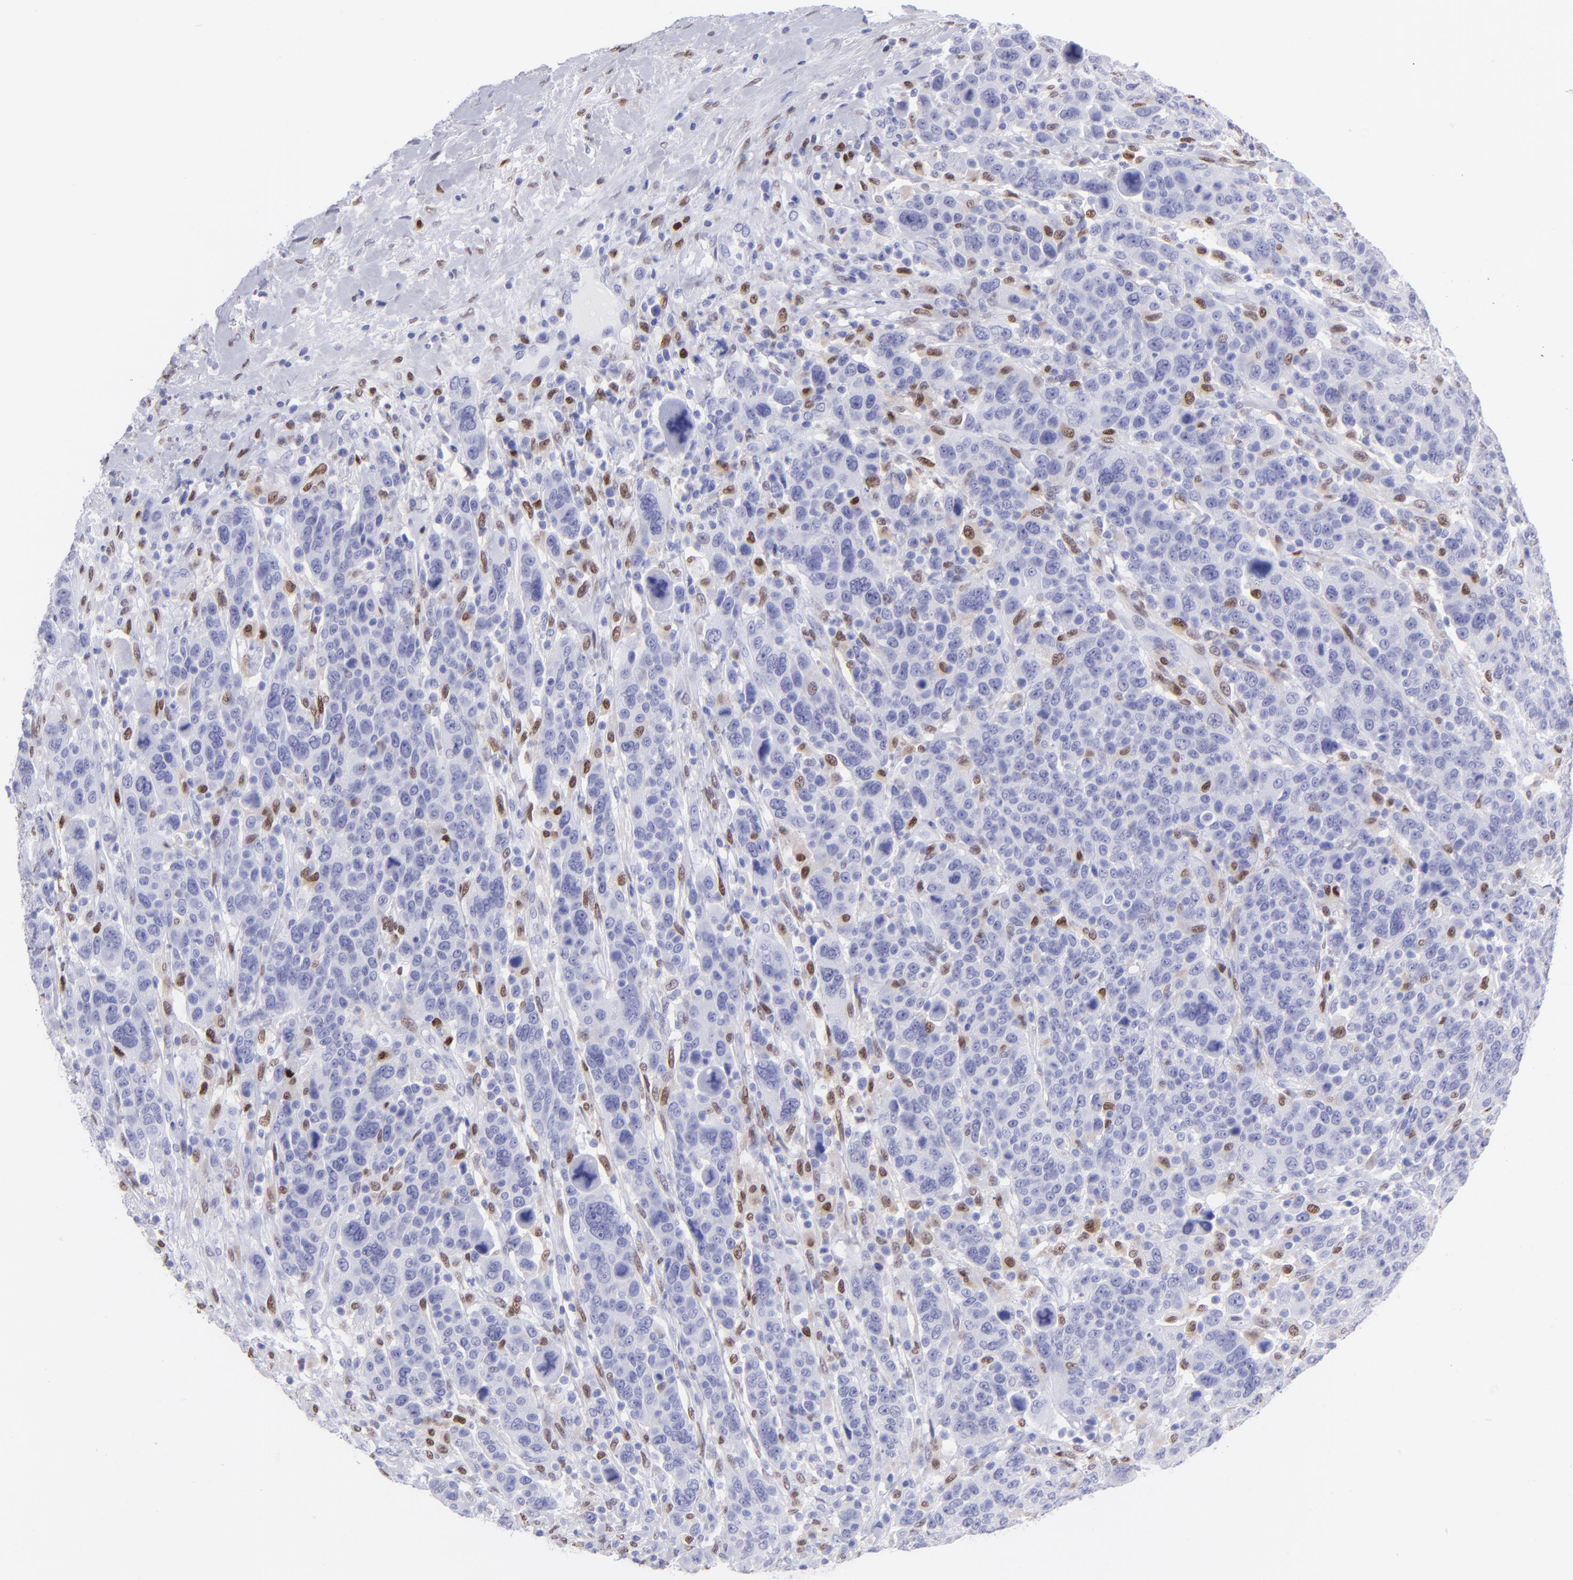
{"staining": {"intensity": "negative", "quantity": "none", "location": "none"}, "tissue": "breast cancer", "cell_type": "Tumor cells", "image_type": "cancer", "snomed": [{"axis": "morphology", "description": "Duct carcinoma"}, {"axis": "topography", "description": "Breast"}], "caption": "Tumor cells show no significant protein expression in breast cancer (infiltrating ductal carcinoma).", "gene": "MITF", "patient": {"sex": "female", "age": 37}}